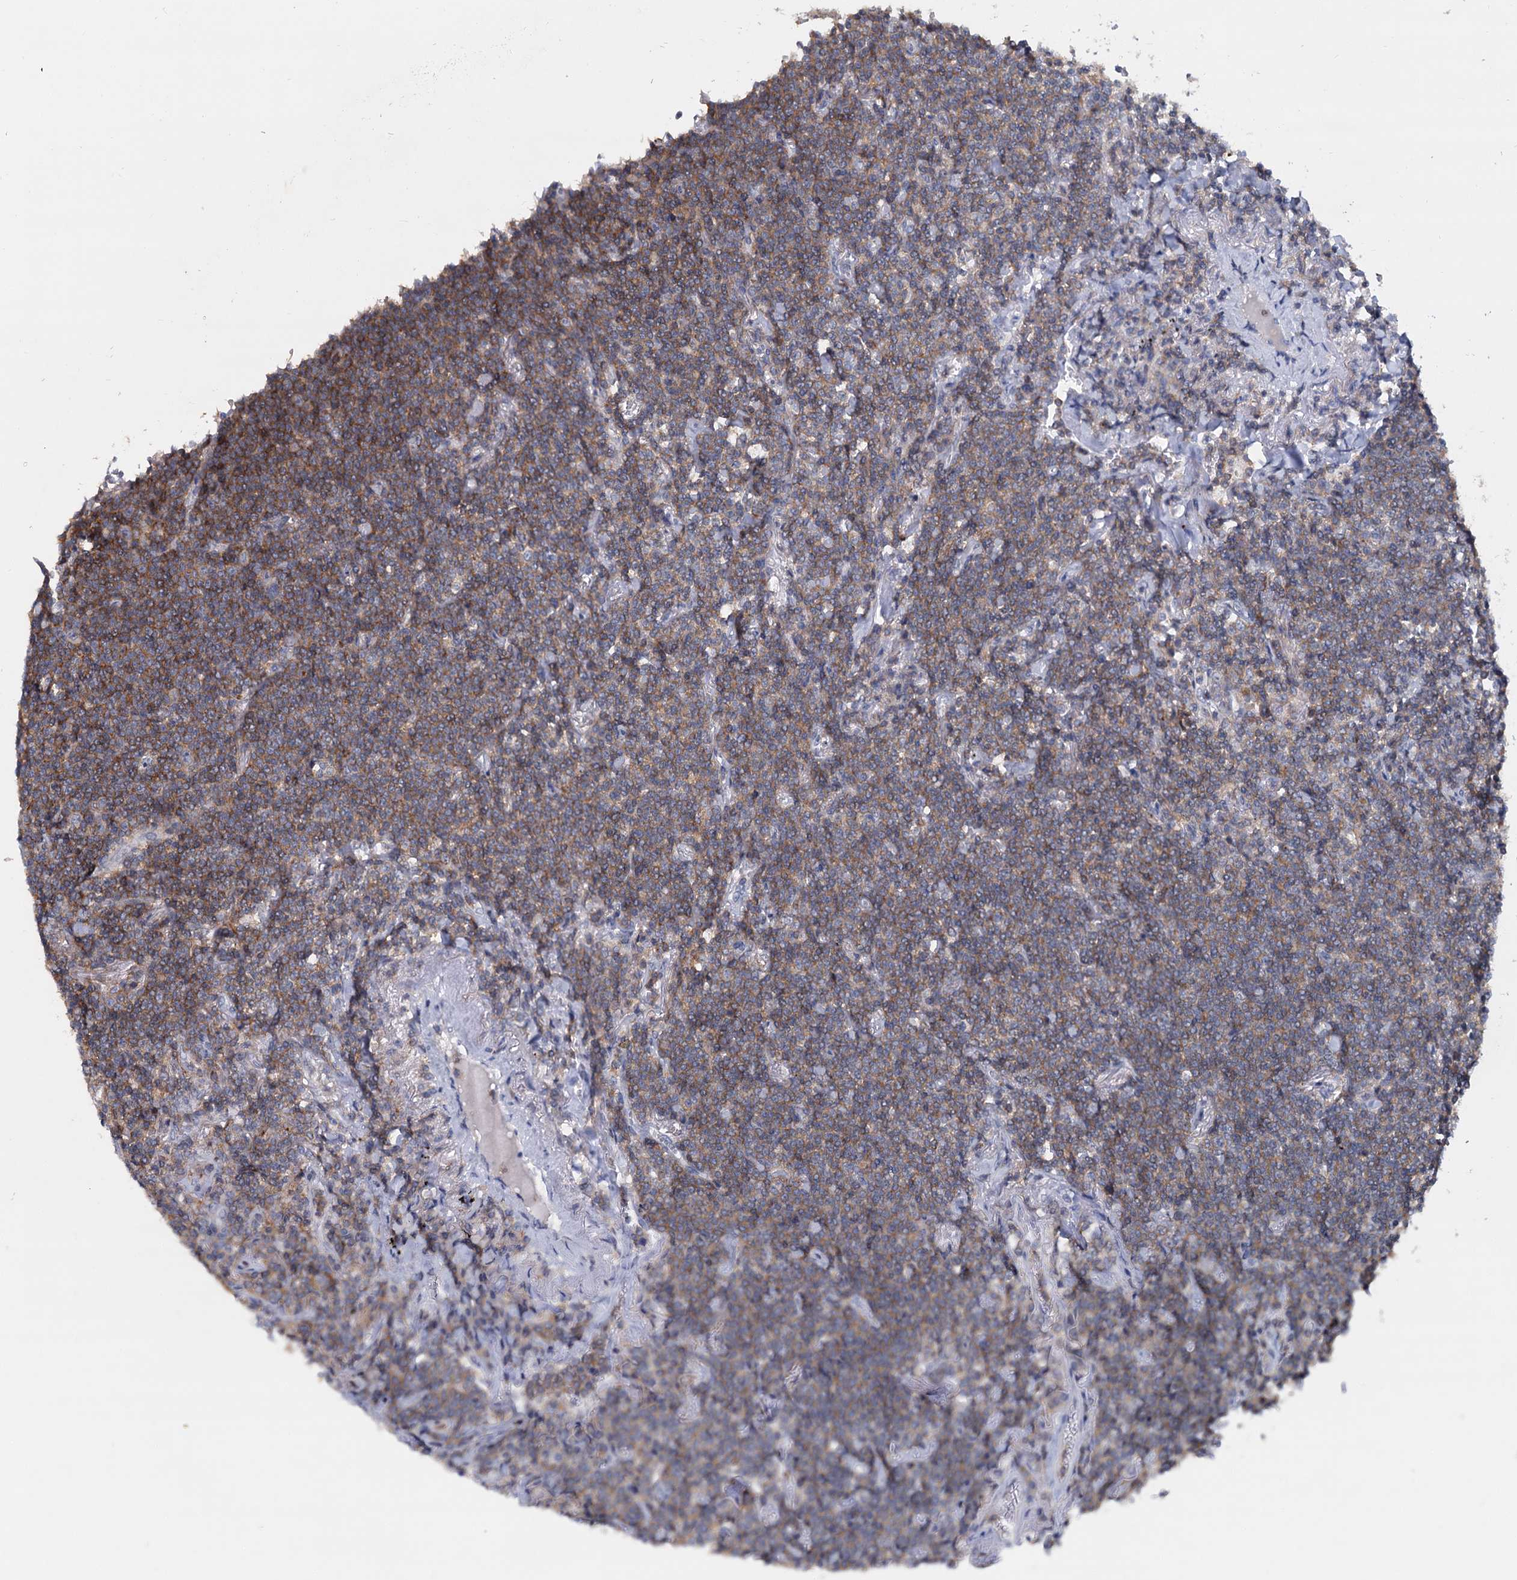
{"staining": {"intensity": "moderate", "quantity": "25%-75%", "location": "cytoplasmic/membranous"}, "tissue": "lymphoma", "cell_type": "Tumor cells", "image_type": "cancer", "snomed": [{"axis": "morphology", "description": "Malignant lymphoma, non-Hodgkin's type, Low grade"}, {"axis": "topography", "description": "Lung"}], "caption": "IHC photomicrograph of neoplastic tissue: malignant lymphoma, non-Hodgkin's type (low-grade) stained using IHC reveals medium levels of moderate protein expression localized specifically in the cytoplasmic/membranous of tumor cells, appearing as a cytoplasmic/membranous brown color.", "gene": "LRCH4", "patient": {"sex": "female", "age": 71}}